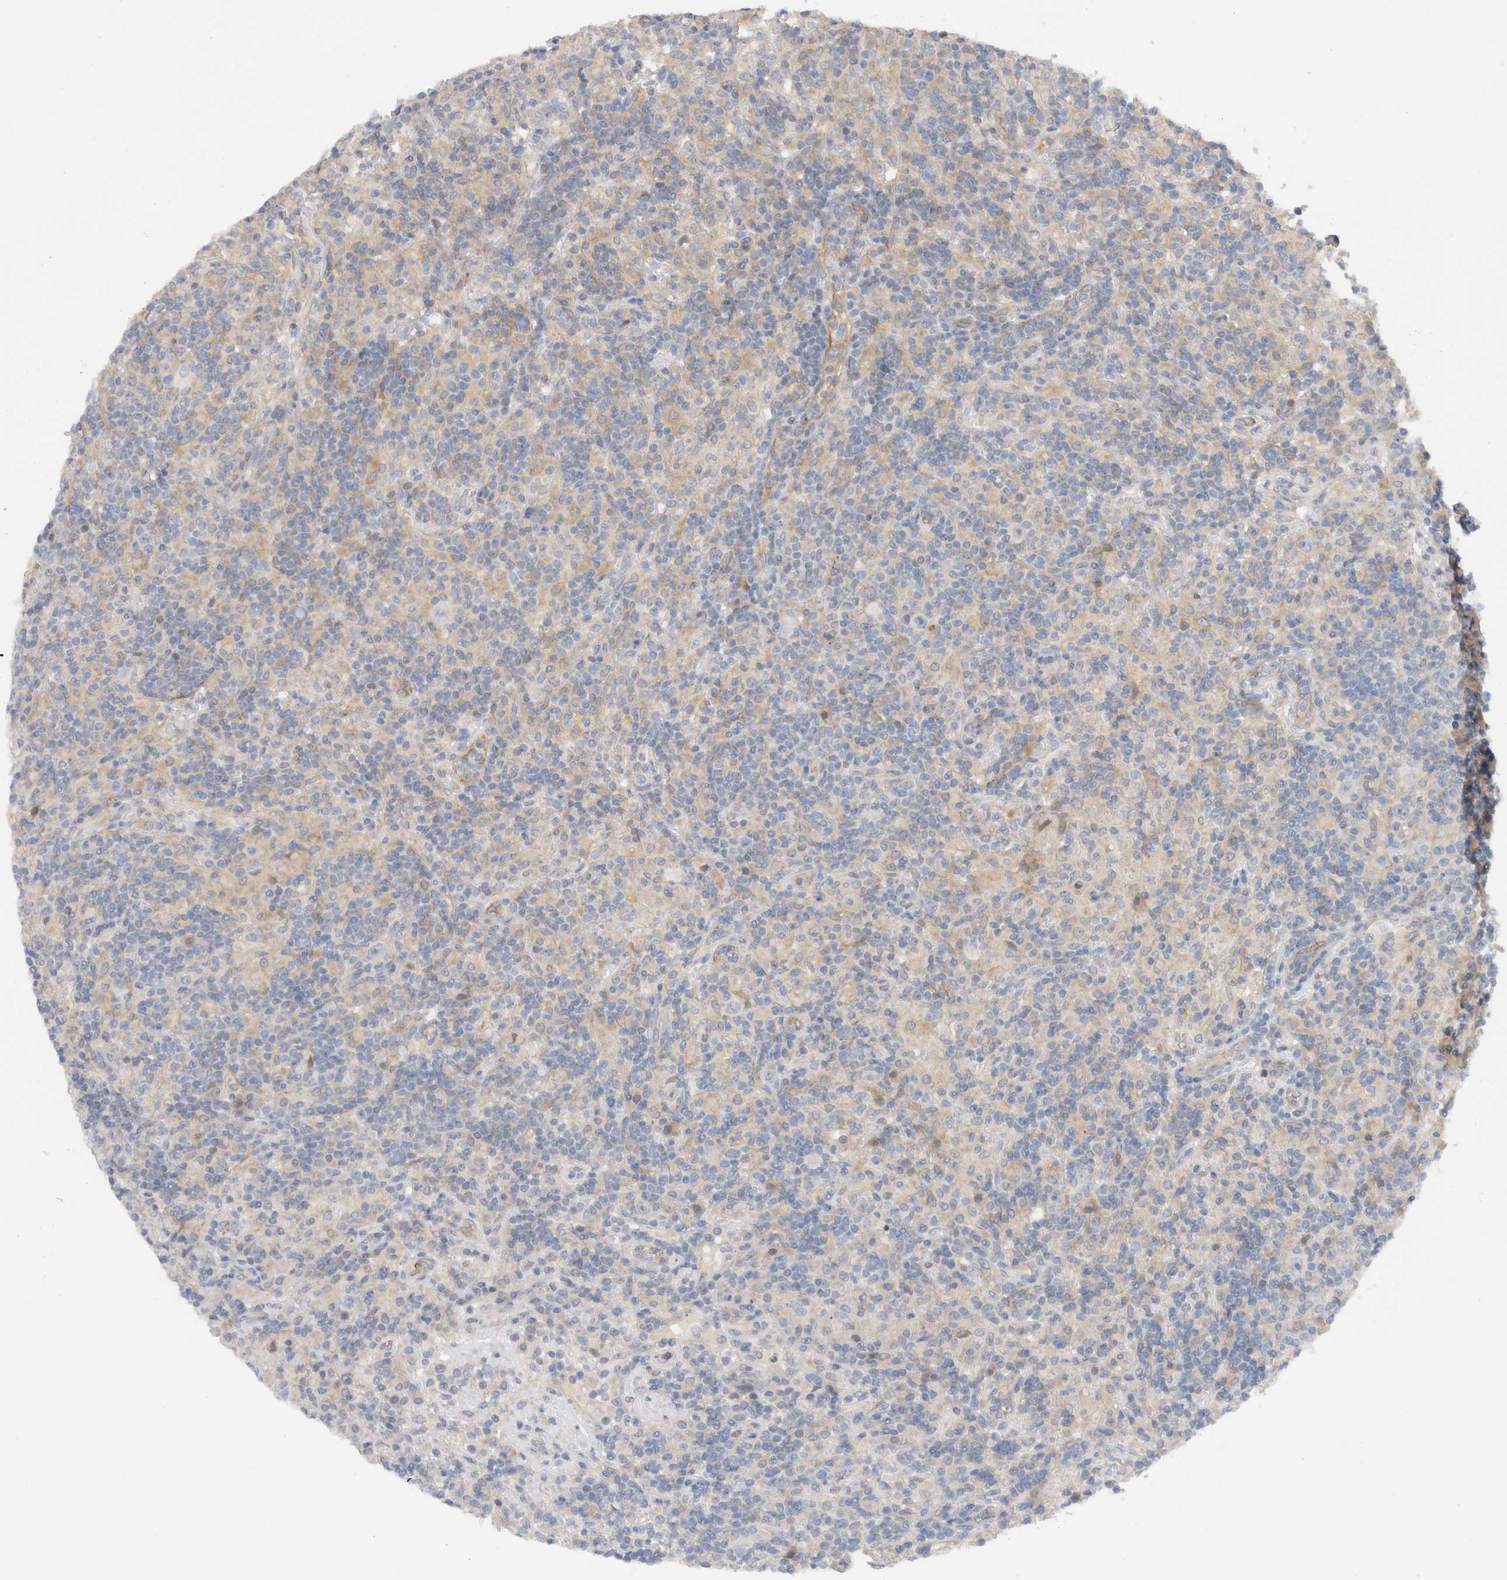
{"staining": {"intensity": "negative", "quantity": "none", "location": "none"}, "tissue": "lymphoma", "cell_type": "Tumor cells", "image_type": "cancer", "snomed": [{"axis": "morphology", "description": "Hodgkin's disease, NOS"}, {"axis": "topography", "description": "Lymph node"}], "caption": "There is no significant expression in tumor cells of Hodgkin's disease.", "gene": "SGK3", "patient": {"sex": "male", "age": 70}}